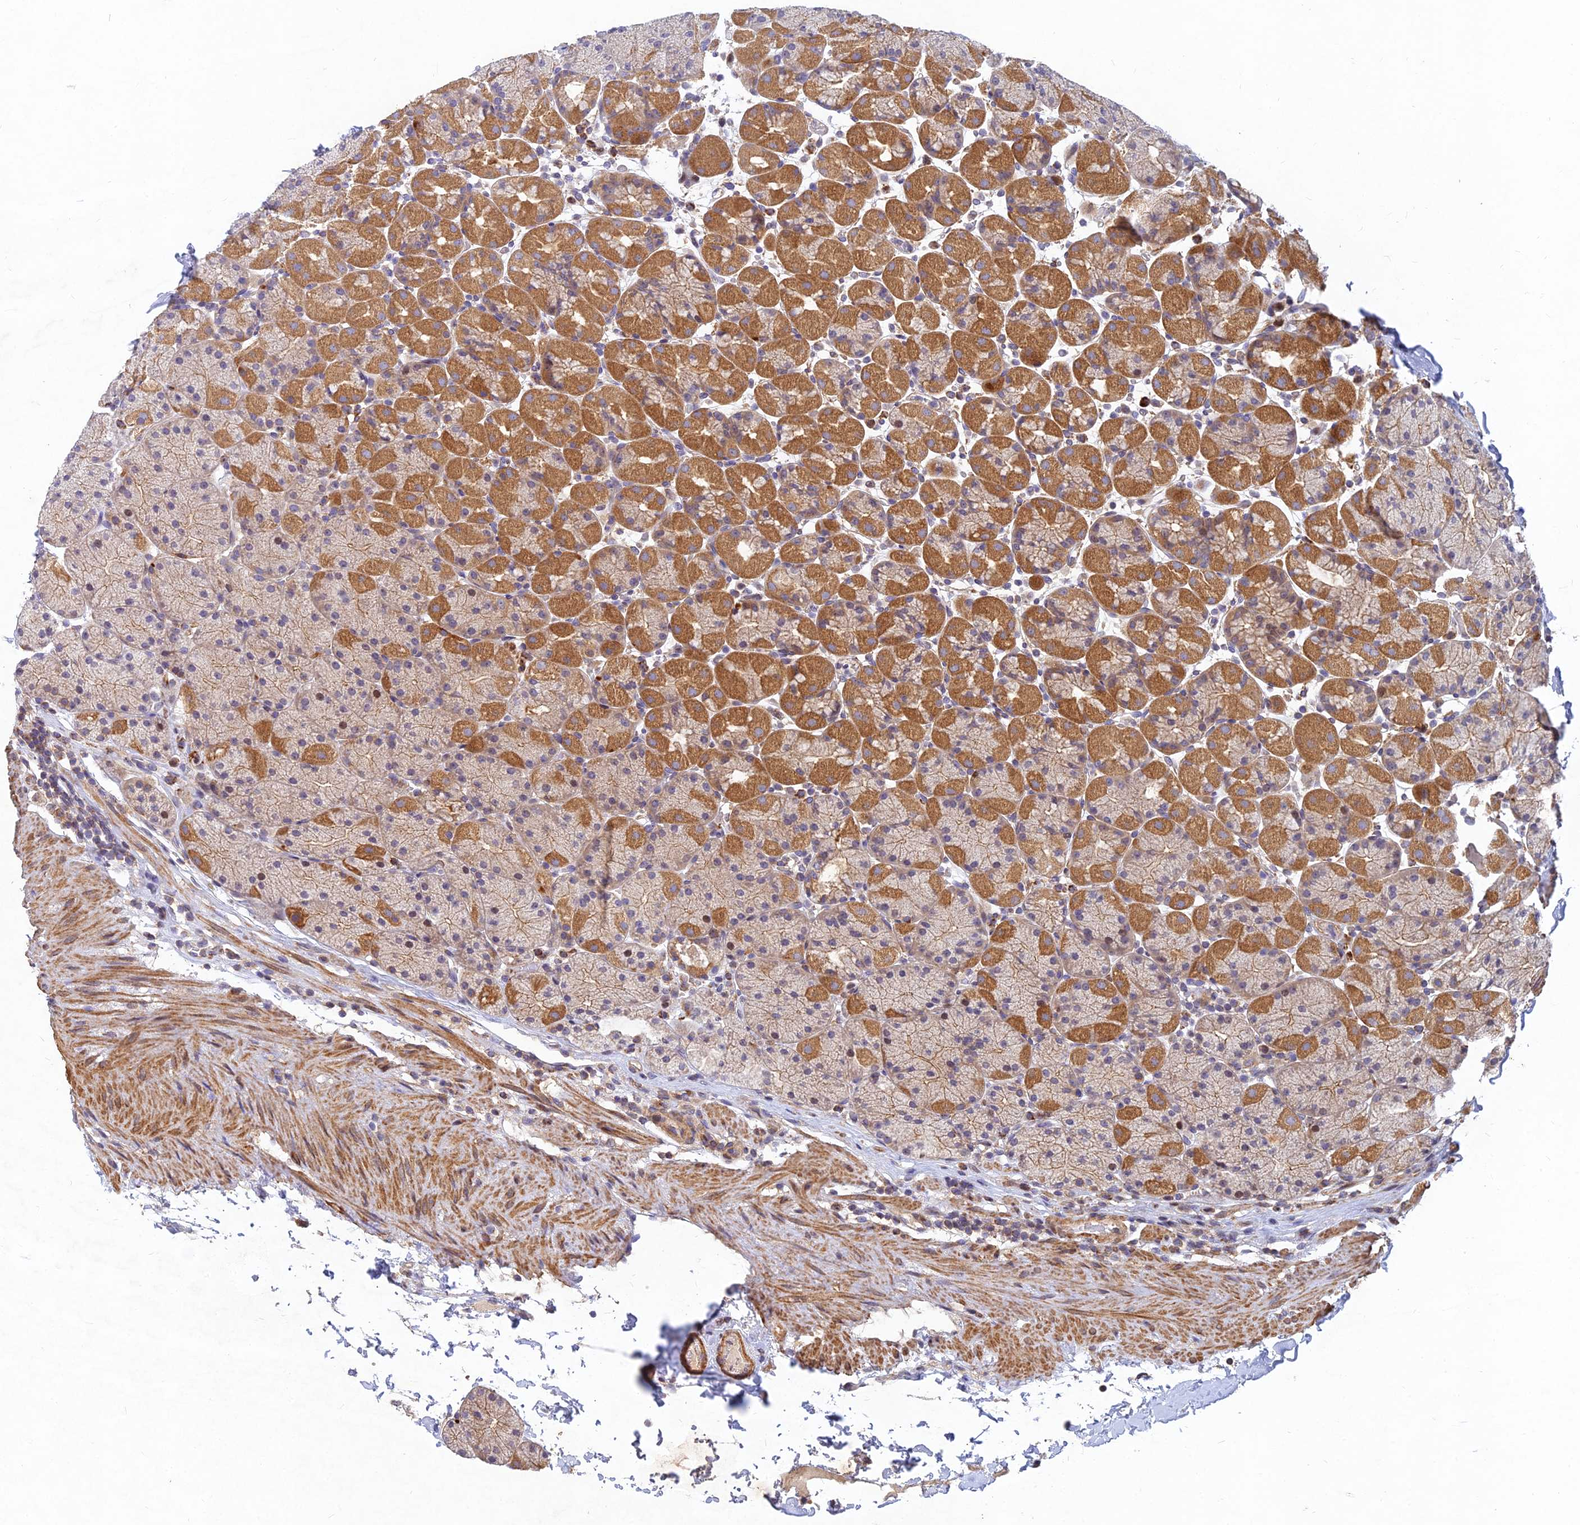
{"staining": {"intensity": "moderate", "quantity": "25%-75%", "location": "cytoplasmic/membranous"}, "tissue": "stomach", "cell_type": "Glandular cells", "image_type": "normal", "snomed": [{"axis": "morphology", "description": "Normal tissue, NOS"}, {"axis": "topography", "description": "Stomach, upper"}, {"axis": "topography", "description": "Stomach, lower"}], "caption": "Human stomach stained with a brown dye demonstrates moderate cytoplasmic/membranous positive positivity in about 25%-75% of glandular cells.", "gene": "RELCH", "patient": {"sex": "male", "age": 67}}